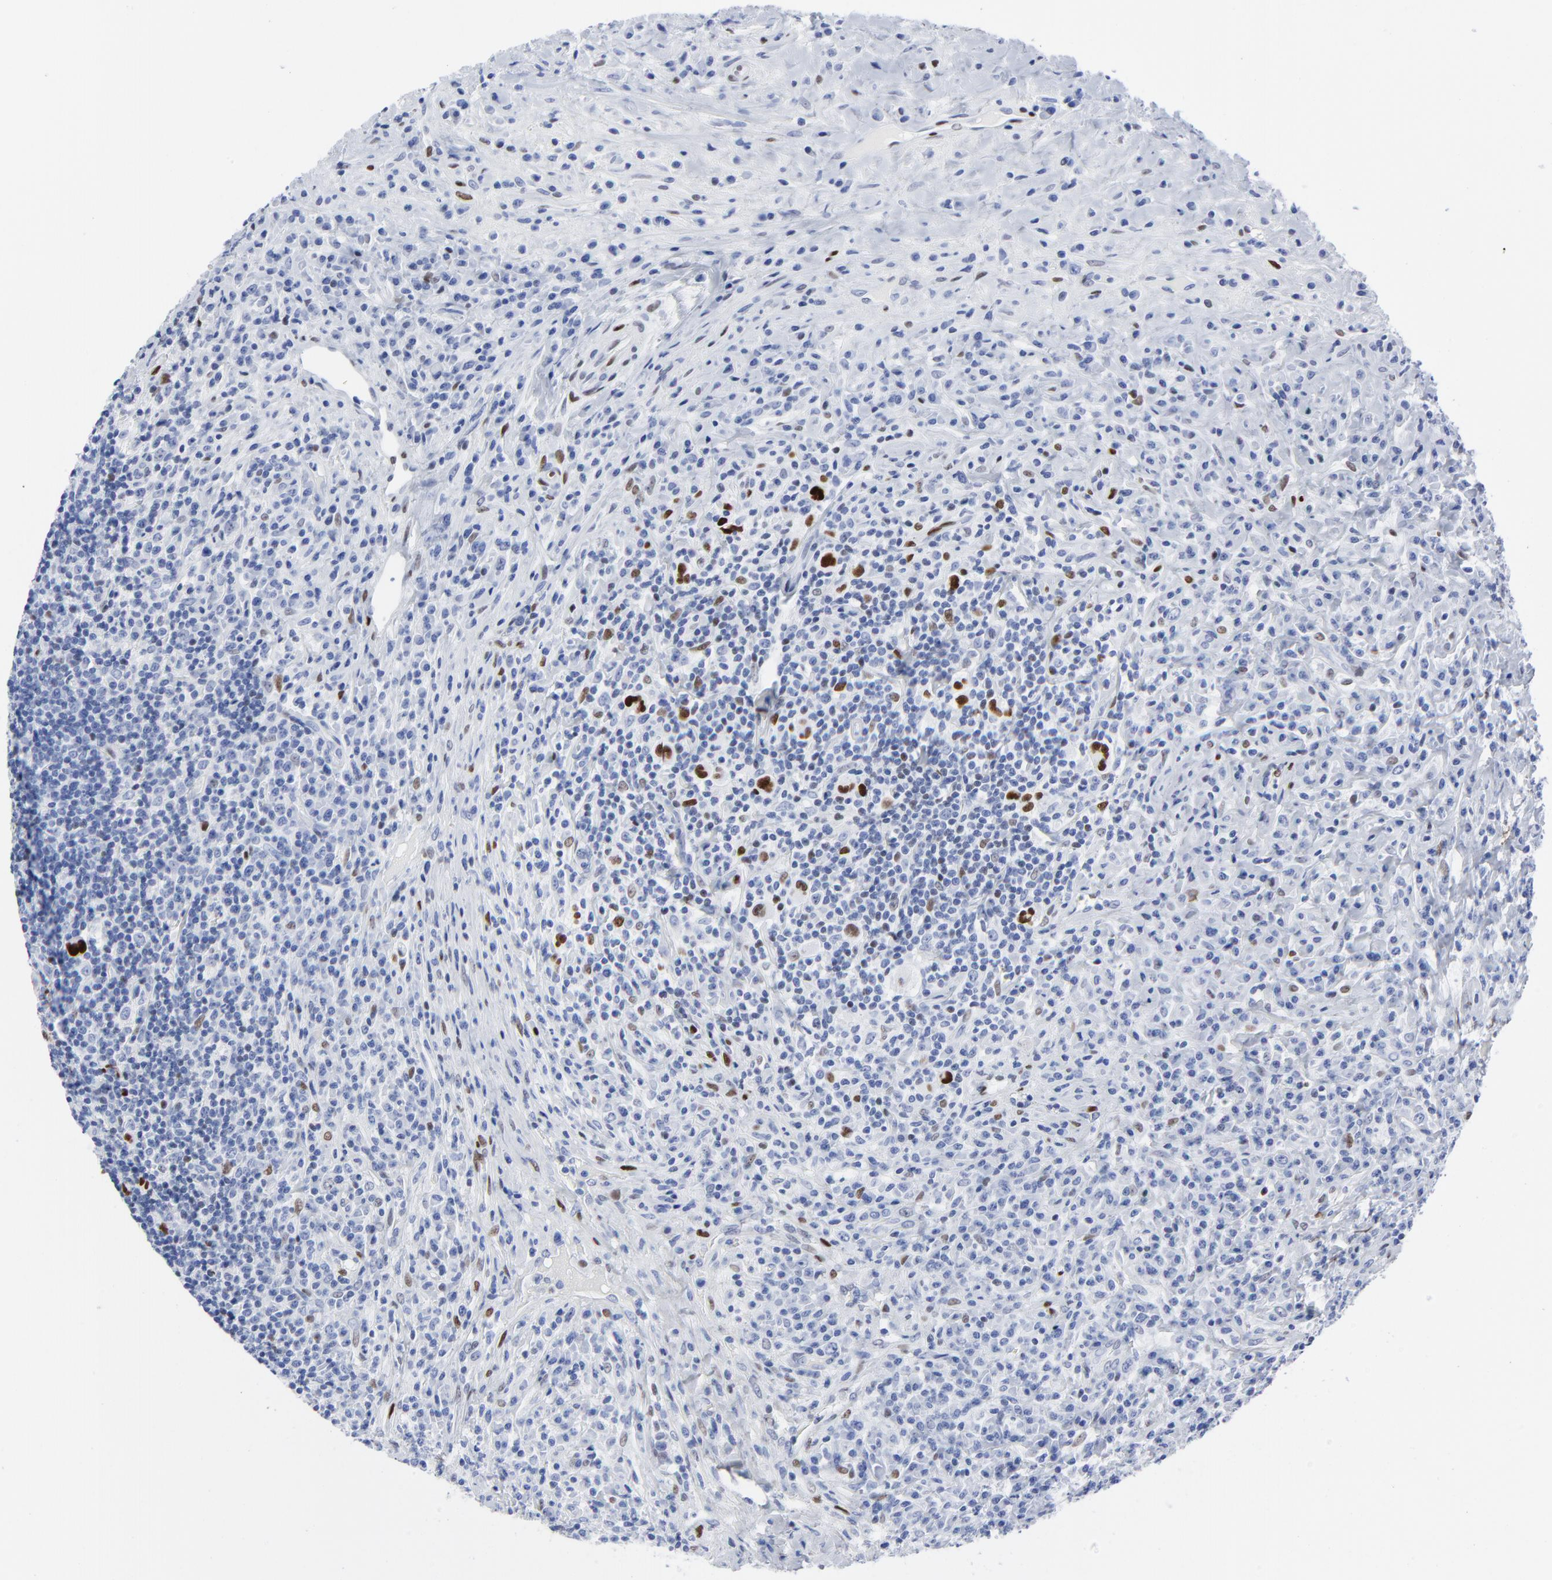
{"staining": {"intensity": "strong", "quantity": "<25%", "location": "nuclear"}, "tissue": "lymphoma", "cell_type": "Tumor cells", "image_type": "cancer", "snomed": [{"axis": "morphology", "description": "Hodgkin's disease, NOS"}, {"axis": "topography", "description": "Lymph node"}], "caption": "The immunohistochemical stain labels strong nuclear expression in tumor cells of Hodgkin's disease tissue. The staining is performed using DAB brown chromogen to label protein expression. The nuclei are counter-stained blue using hematoxylin.", "gene": "JUN", "patient": {"sex": "female", "age": 25}}